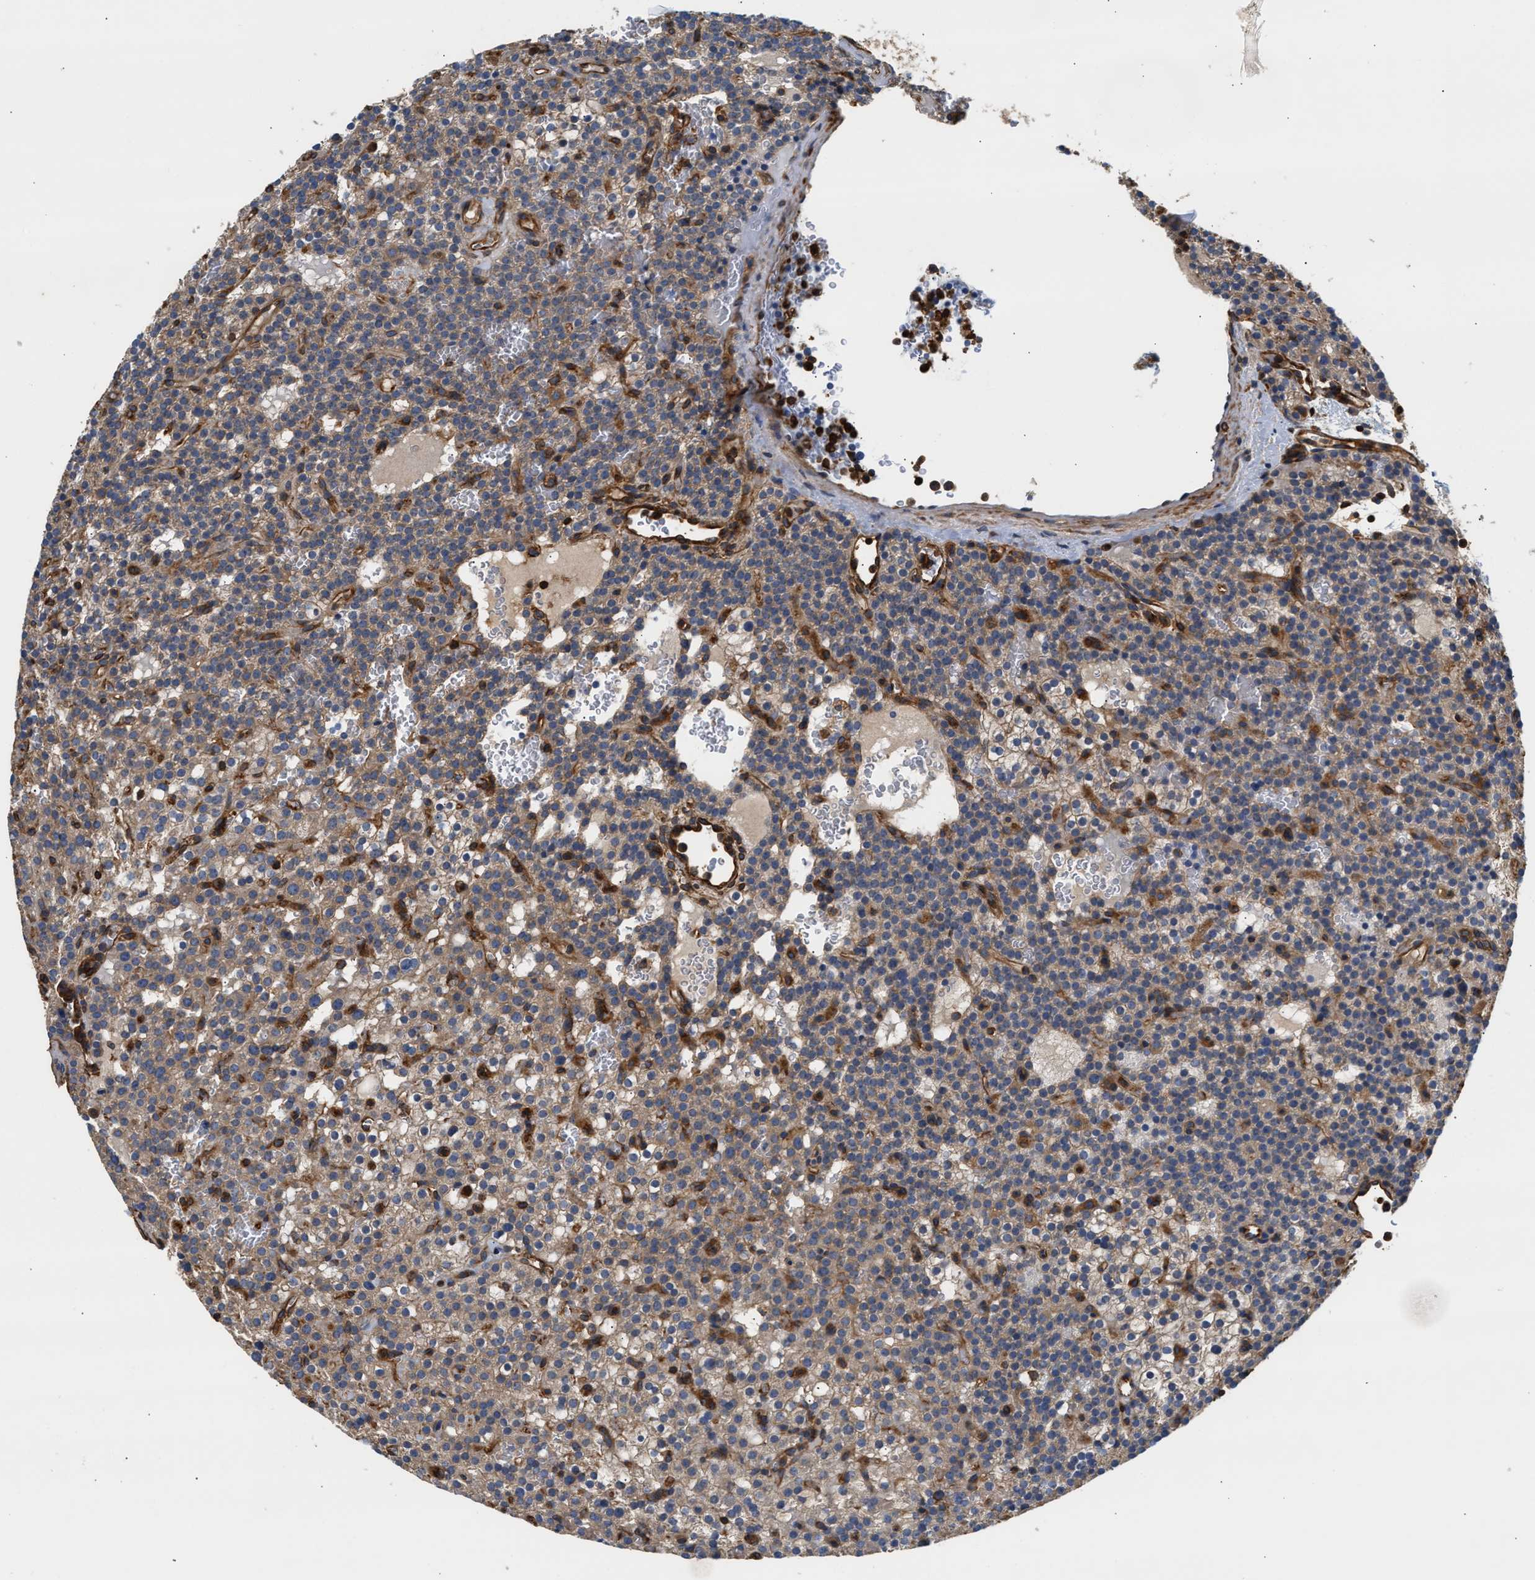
{"staining": {"intensity": "moderate", "quantity": "<25%", "location": "cytoplasmic/membranous"}, "tissue": "parathyroid gland", "cell_type": "Glandular cells", "image_type": "normal", "snomed": [{"axis": "morphology", "description": "Normal tissue, NOS"}, {"axis": "morphology", "description": "Adenoma, NOS"}, {"axis": "topography", "description": "Parathyroid gland"}], "caption": "Moderate cytoplasmic/membranous protein positivity is seen in approximately <25% of glandular cells in parathyroid gland. Using DAB (brown) and hematoxylin (blue) stains, captured at high magnification using brightfield microscopy.", "gene": "SAMD9L", "patient": {"sex": "female", "age": 74}}